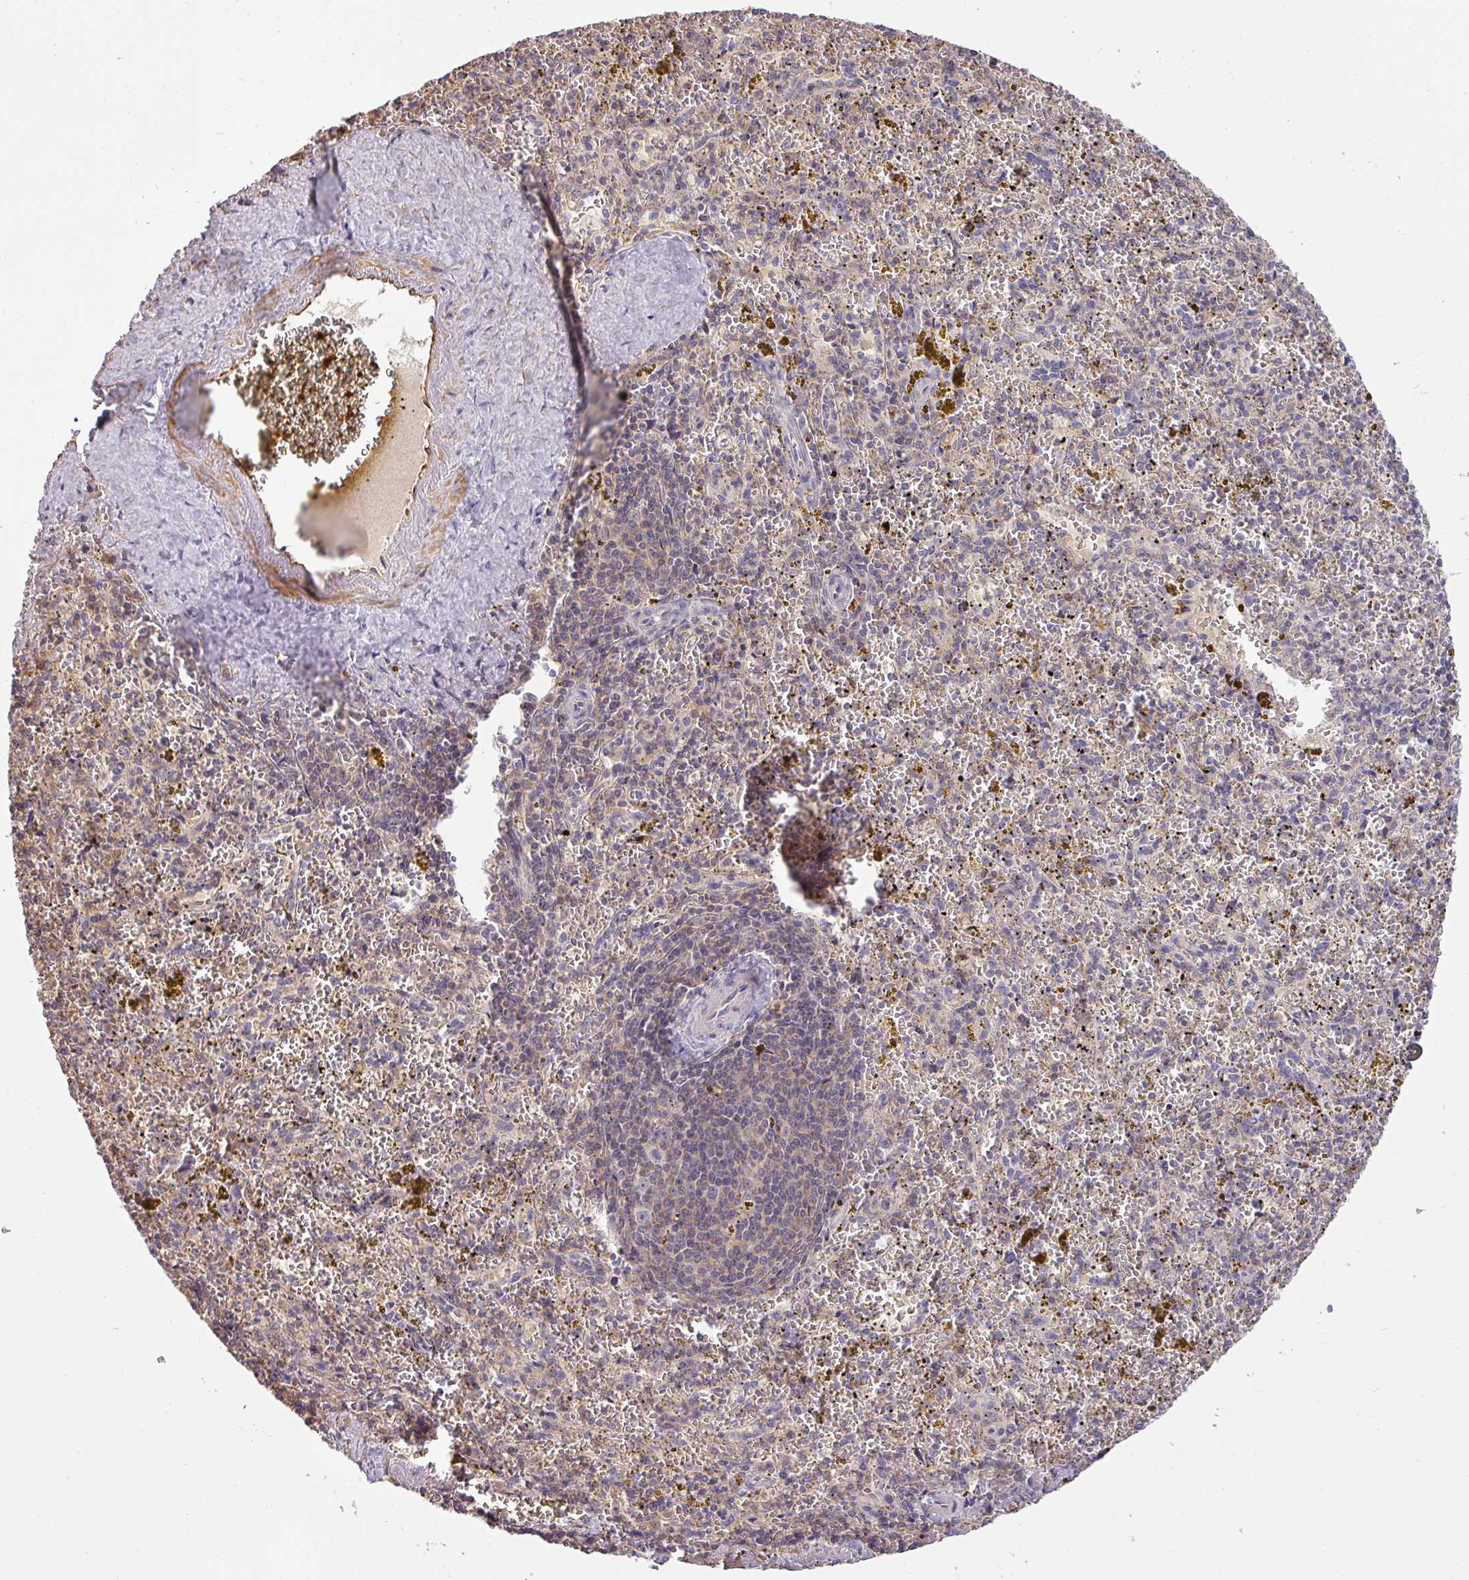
{"staining": {"intensity": "negative", "quantity": "none", "location": "none"}, "tissue": "spleen", "cell_type": "Cells in red pulp", "image_type": "normal", "snomed": [{"axis": "morphology", "description": "Normal tissue, NOS"}, {"axis": "topography", "description": "Spleen"}], "caption": "IHC micrograph of benign spleen: human spleen stained with DAB (3,3'-diaminobenzidine) displays no significant protein staining in cells in red pulp.", "gene": "ZNF835", "patient": {"sex": "male", "age": 57}}